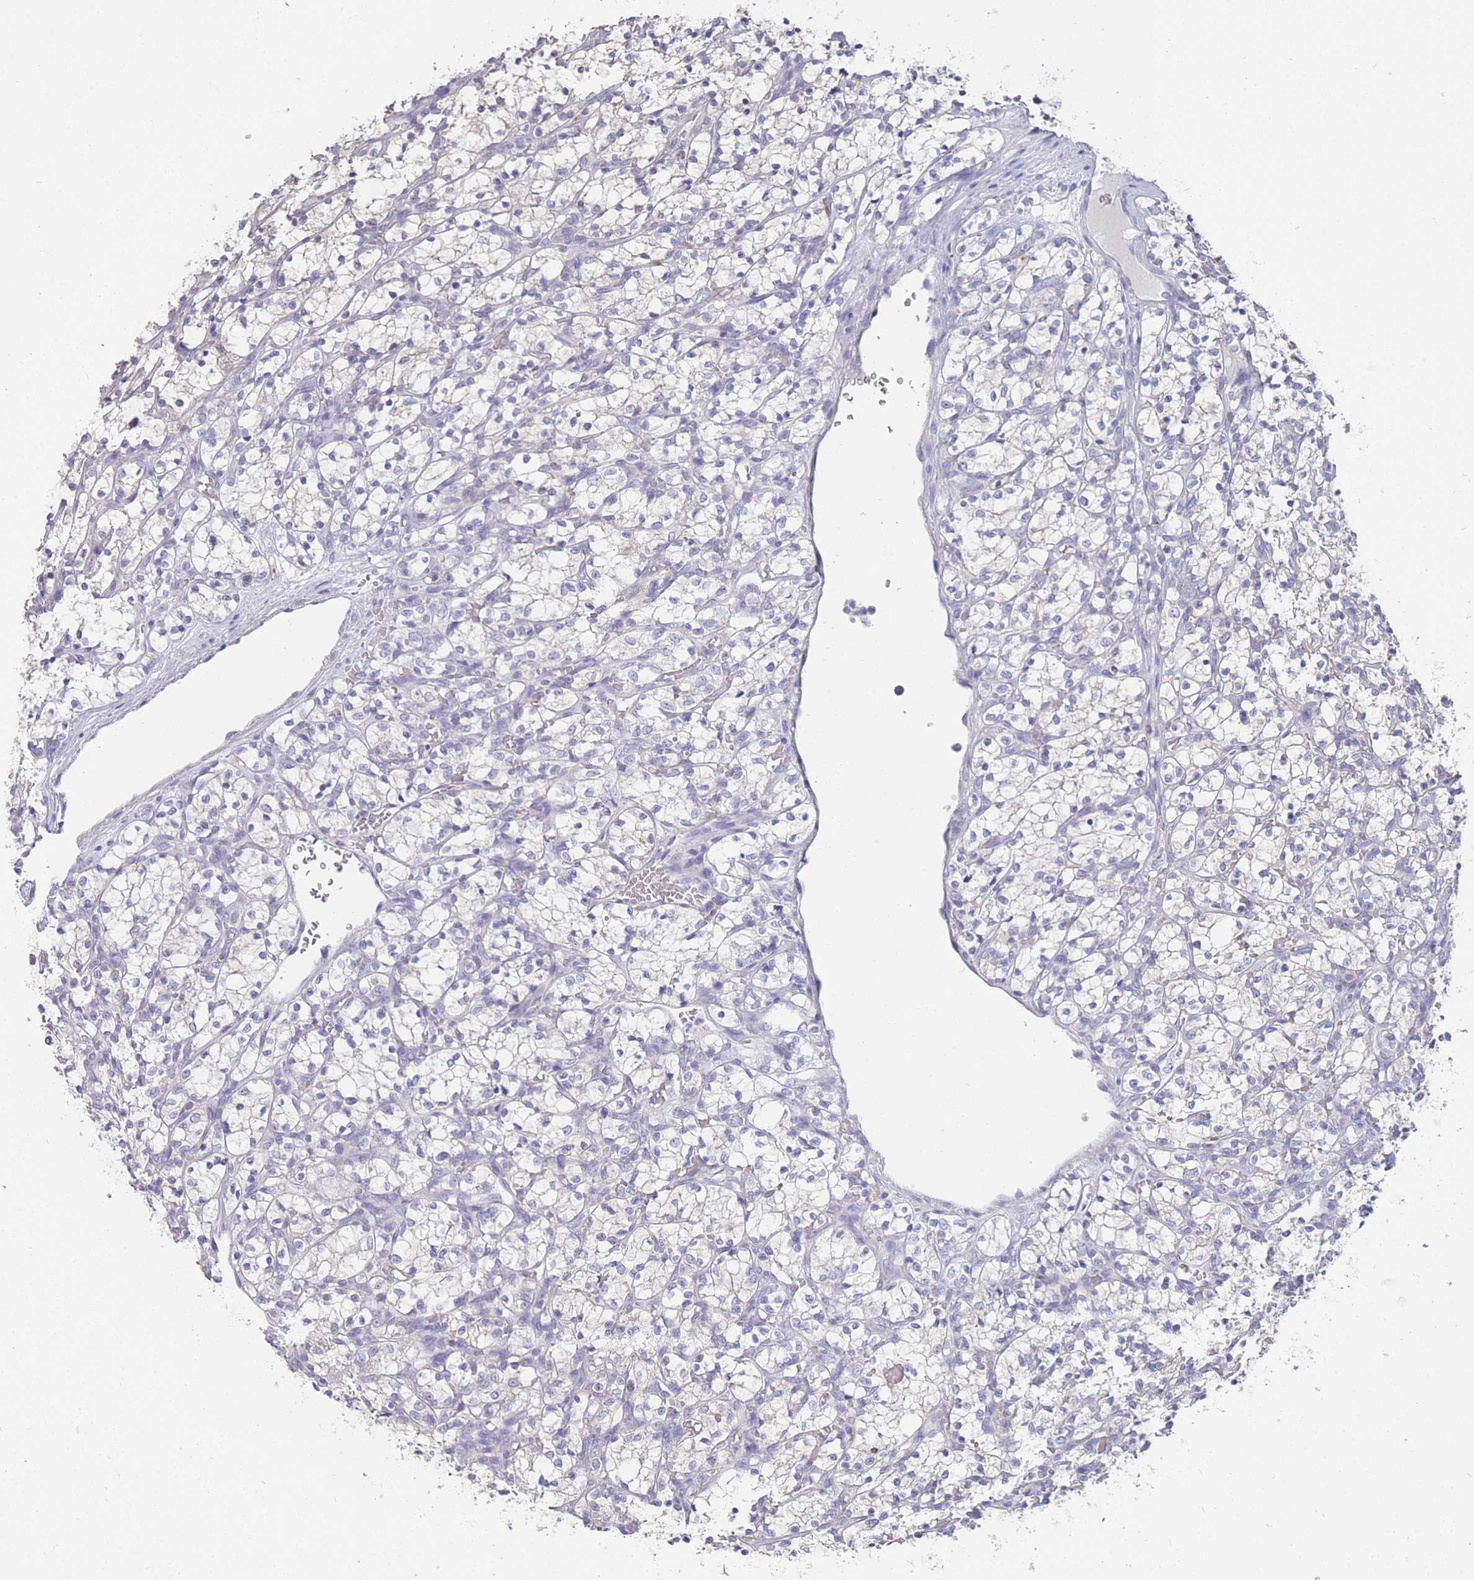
{"staining": {"intensity": "negative", "quantity": "none", "location": "none"}, "tissue": "renal cancer", "cell_type": "Tumor cells", "image_type": "cancer", "snomed": [{"axis": "morphology", "description": "Adenocarcinoma, NOS"}, {"axis": "topography", "description": "Kidney"}], "caption": "Histopathology image shows no significant protein expression in tumor cells of adenocarcinoma (renal).", "gene": "CYP51A1", "patient": {"sex": "female", "age": 69}}